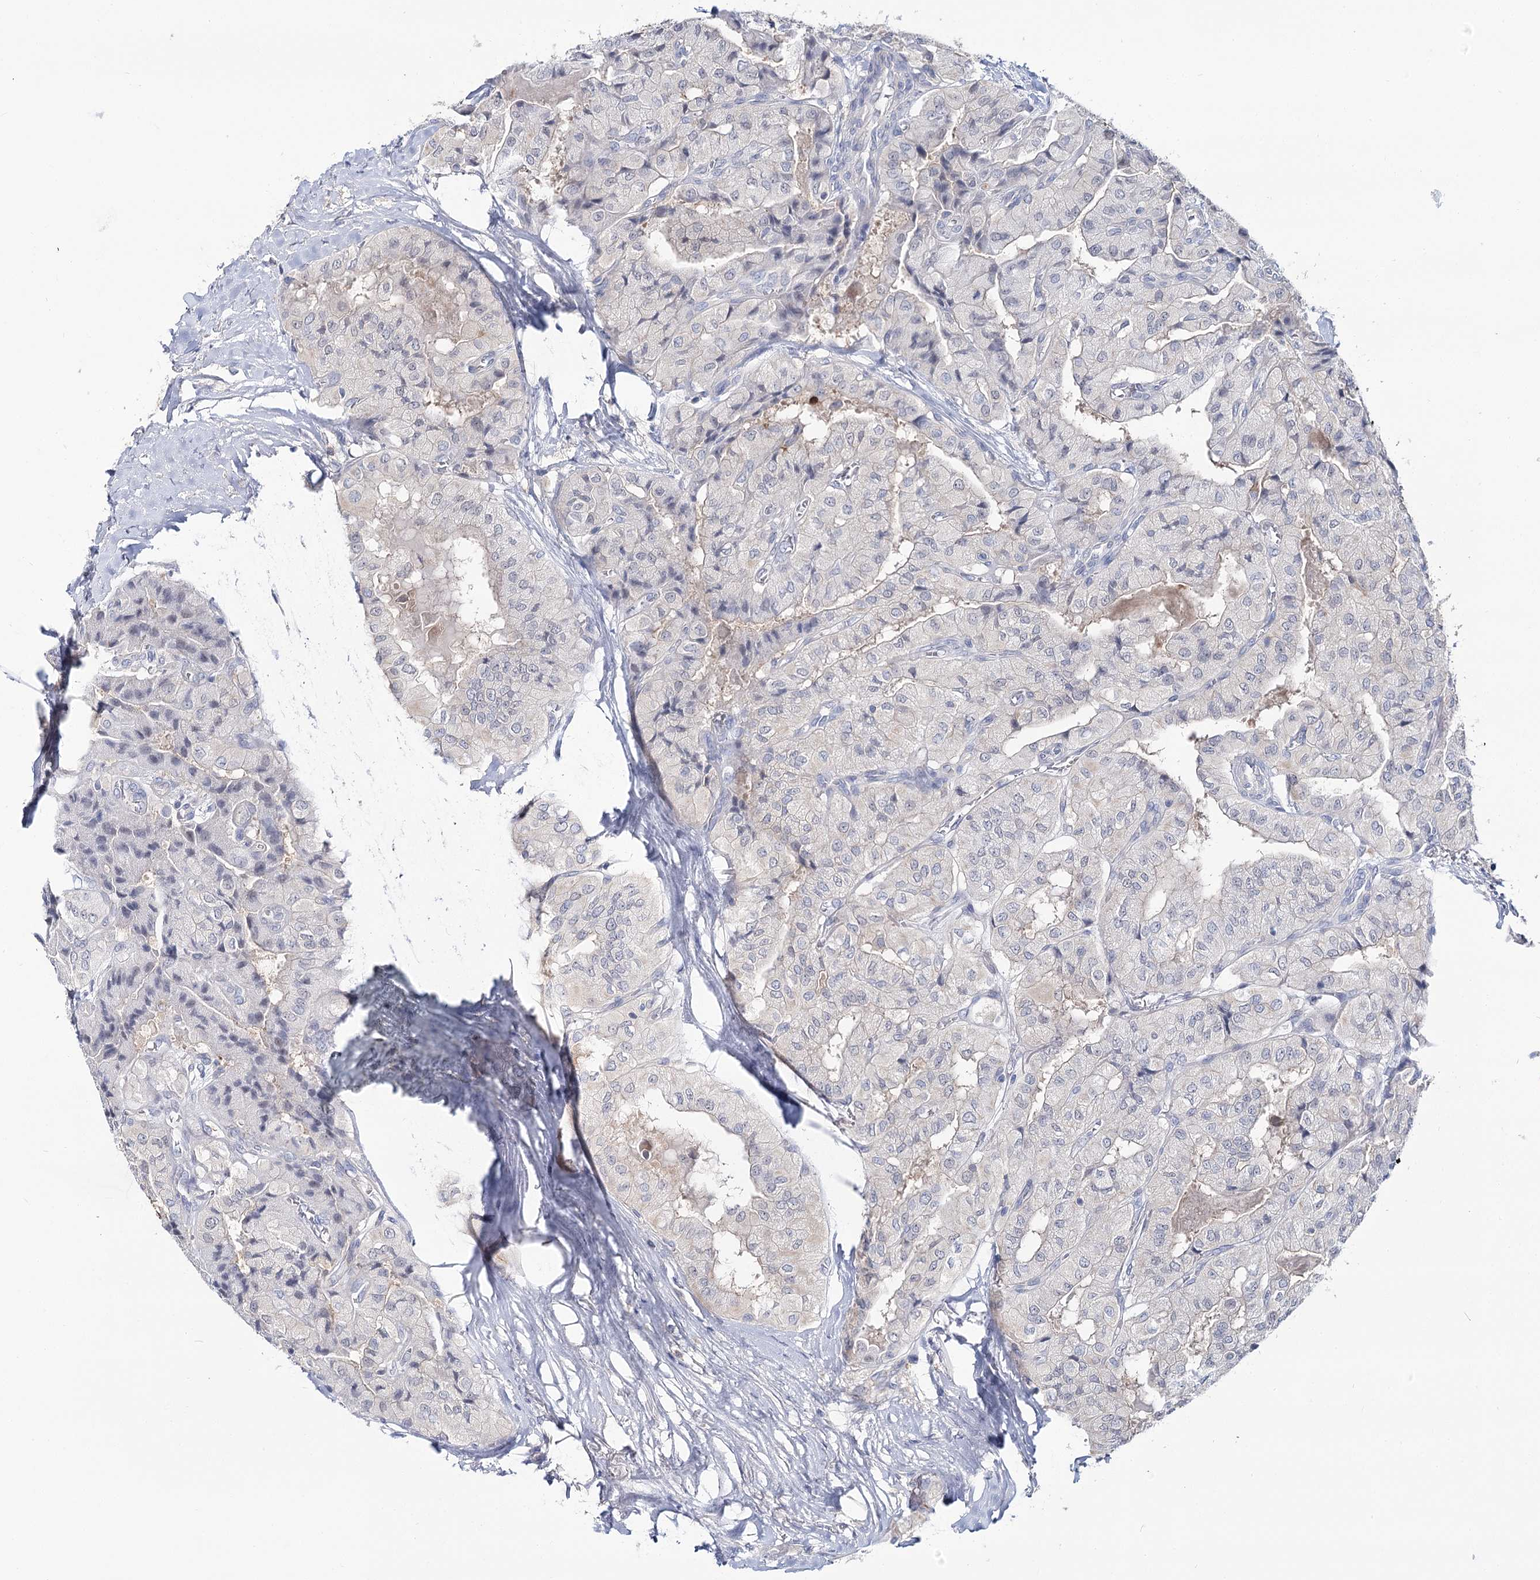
{"staining": {"intensity": "negative", "quantity": "none", "location": "none"}, "tissue": "thyroid cancer", "cell_type": "Tumor cells", "image_type": "cancer", "snomed": [{"axis": "morphology", "description": "Papillary adenocarcinoma, NOS"}, {"axis": "topography", "description": "Thyroid gland"}], "caption": "A high-resolution histopathology image shows immunohistochemistry staining of thyroid cancer, which demonstrates no significant positivity in tumor cells. The staining was performed using DAB (3,3'-diaminobenzidine) to visualize the protein expression in brown, while the nuclei were stained in blue with hematoxylin (Magnification: 20x).", "gene": "UGP2", "patient": {"sex": "female", "age": 59}}